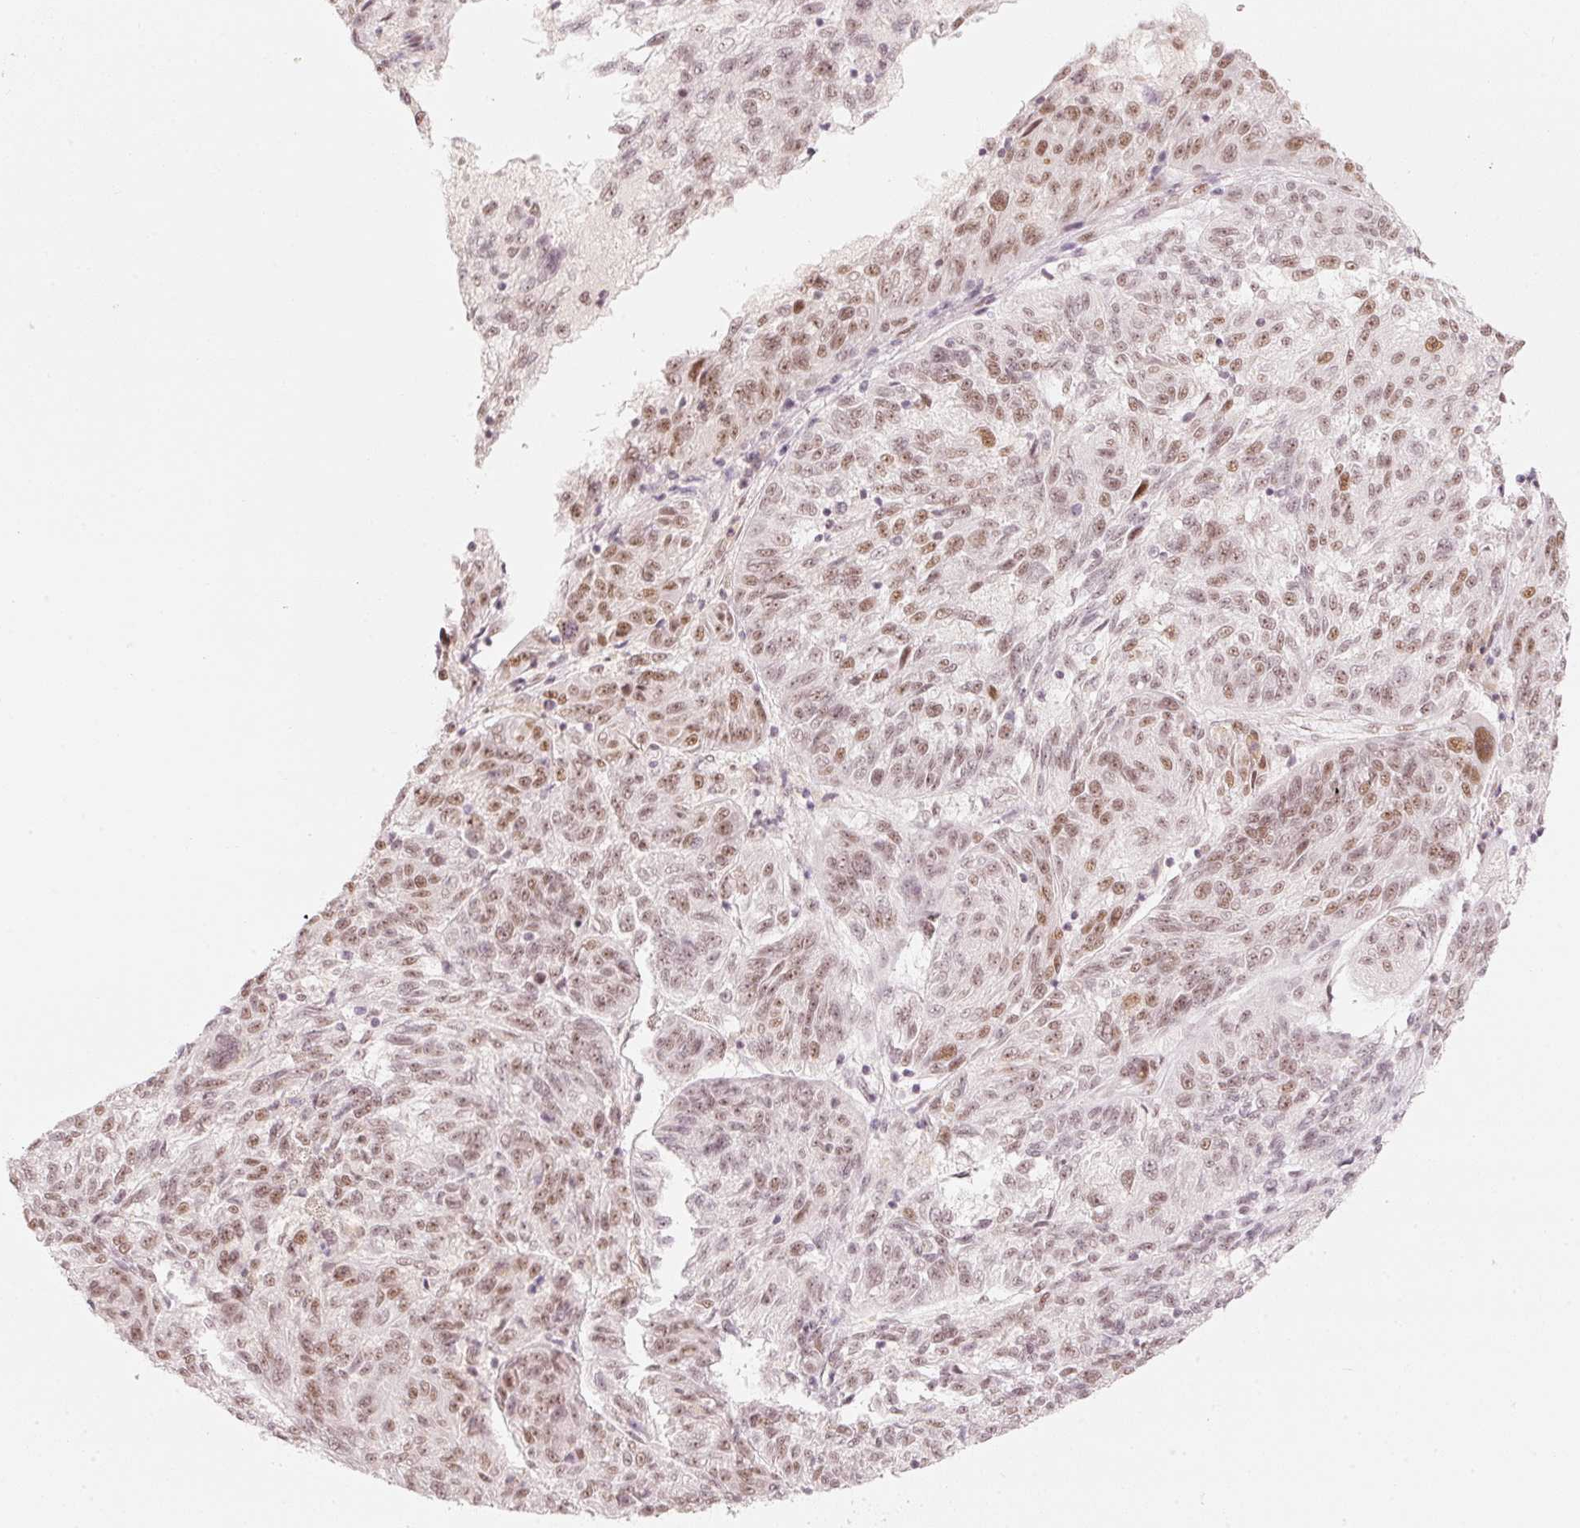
{"staining": {"intensity": "moderate", "quantity": ">75%", "location": "nuclear"}, "tissue": "melanoma", "cell_type": "Tumor cells", "image_type": "cancer", "snomed": [{"axis": "morphology", "description": "Malignant melanoma, NOS"}, {"axis": "topography", "description": "Skin"}], "caption": "Tumor cells show medium levels of moderate nuclear staining in approximately >75% of cells in human malignant melanoma. Immunohistochemistry (ihc) stains the protein of interest in brown and the nuclei are stained blue.", "gene": "PPP1R10", "patient": {"sex": "male", "age": 53}}